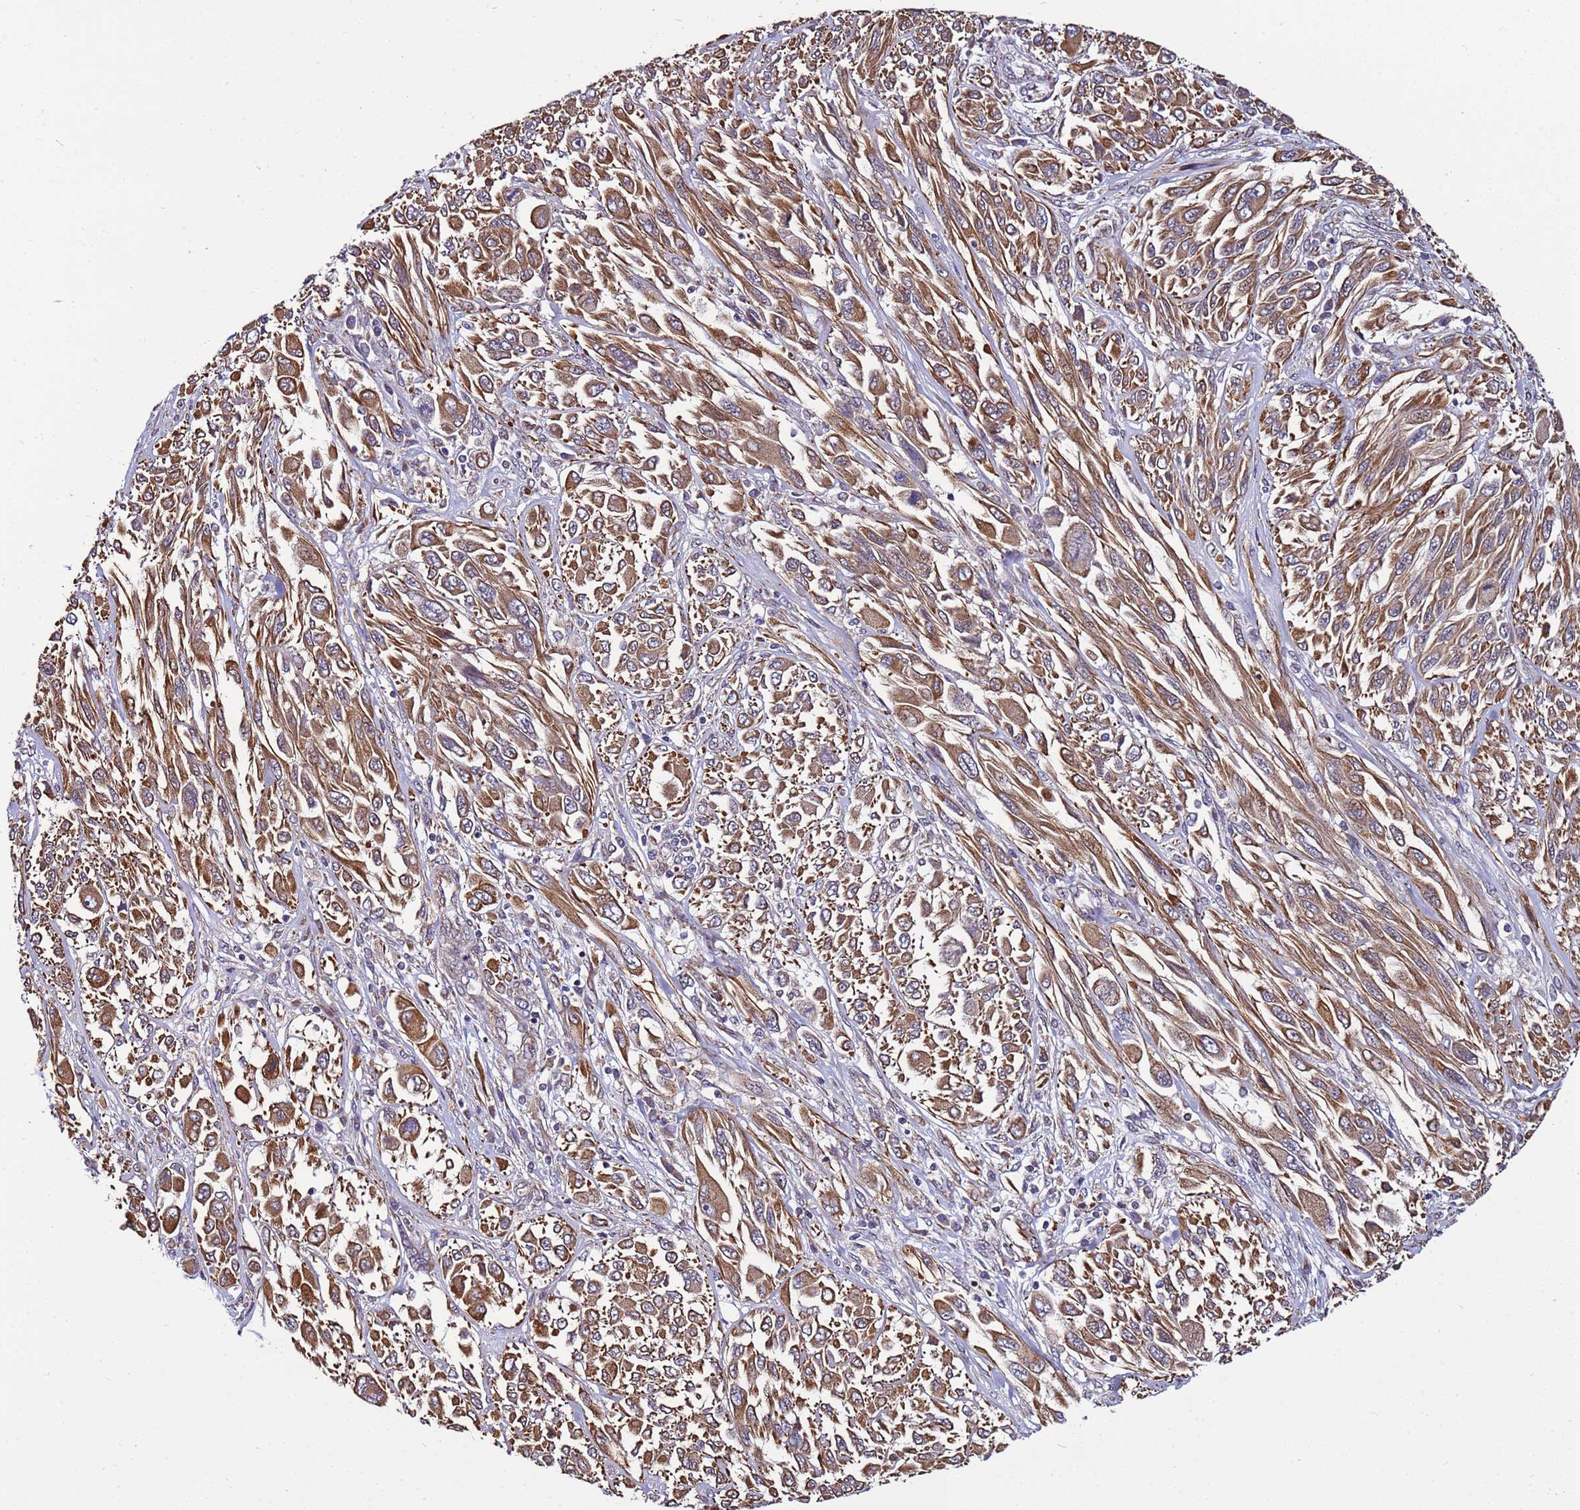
{"staining": {"intensity": "moderate", "quantity": ">75%", "location": "cytoplasmic/membranous"}, "tissue": "melanoma", "cell_type": "Tumor cells", "image_type": "cancer", "snomed": [{"axis": "morphology", "description": "Malignant melanoma, NOS"}, {"axis": "topography", "description": "Skin"}], "caption": "A photomicrograph showing moderate cytoplasmic/membranous positivity in approximately >75% of tumor cells in malignant melanoma, as visualized by brown immunohistochemical staining.", "gene": "MCRIP1", "patient": {"sex": "female", "age": 91}}